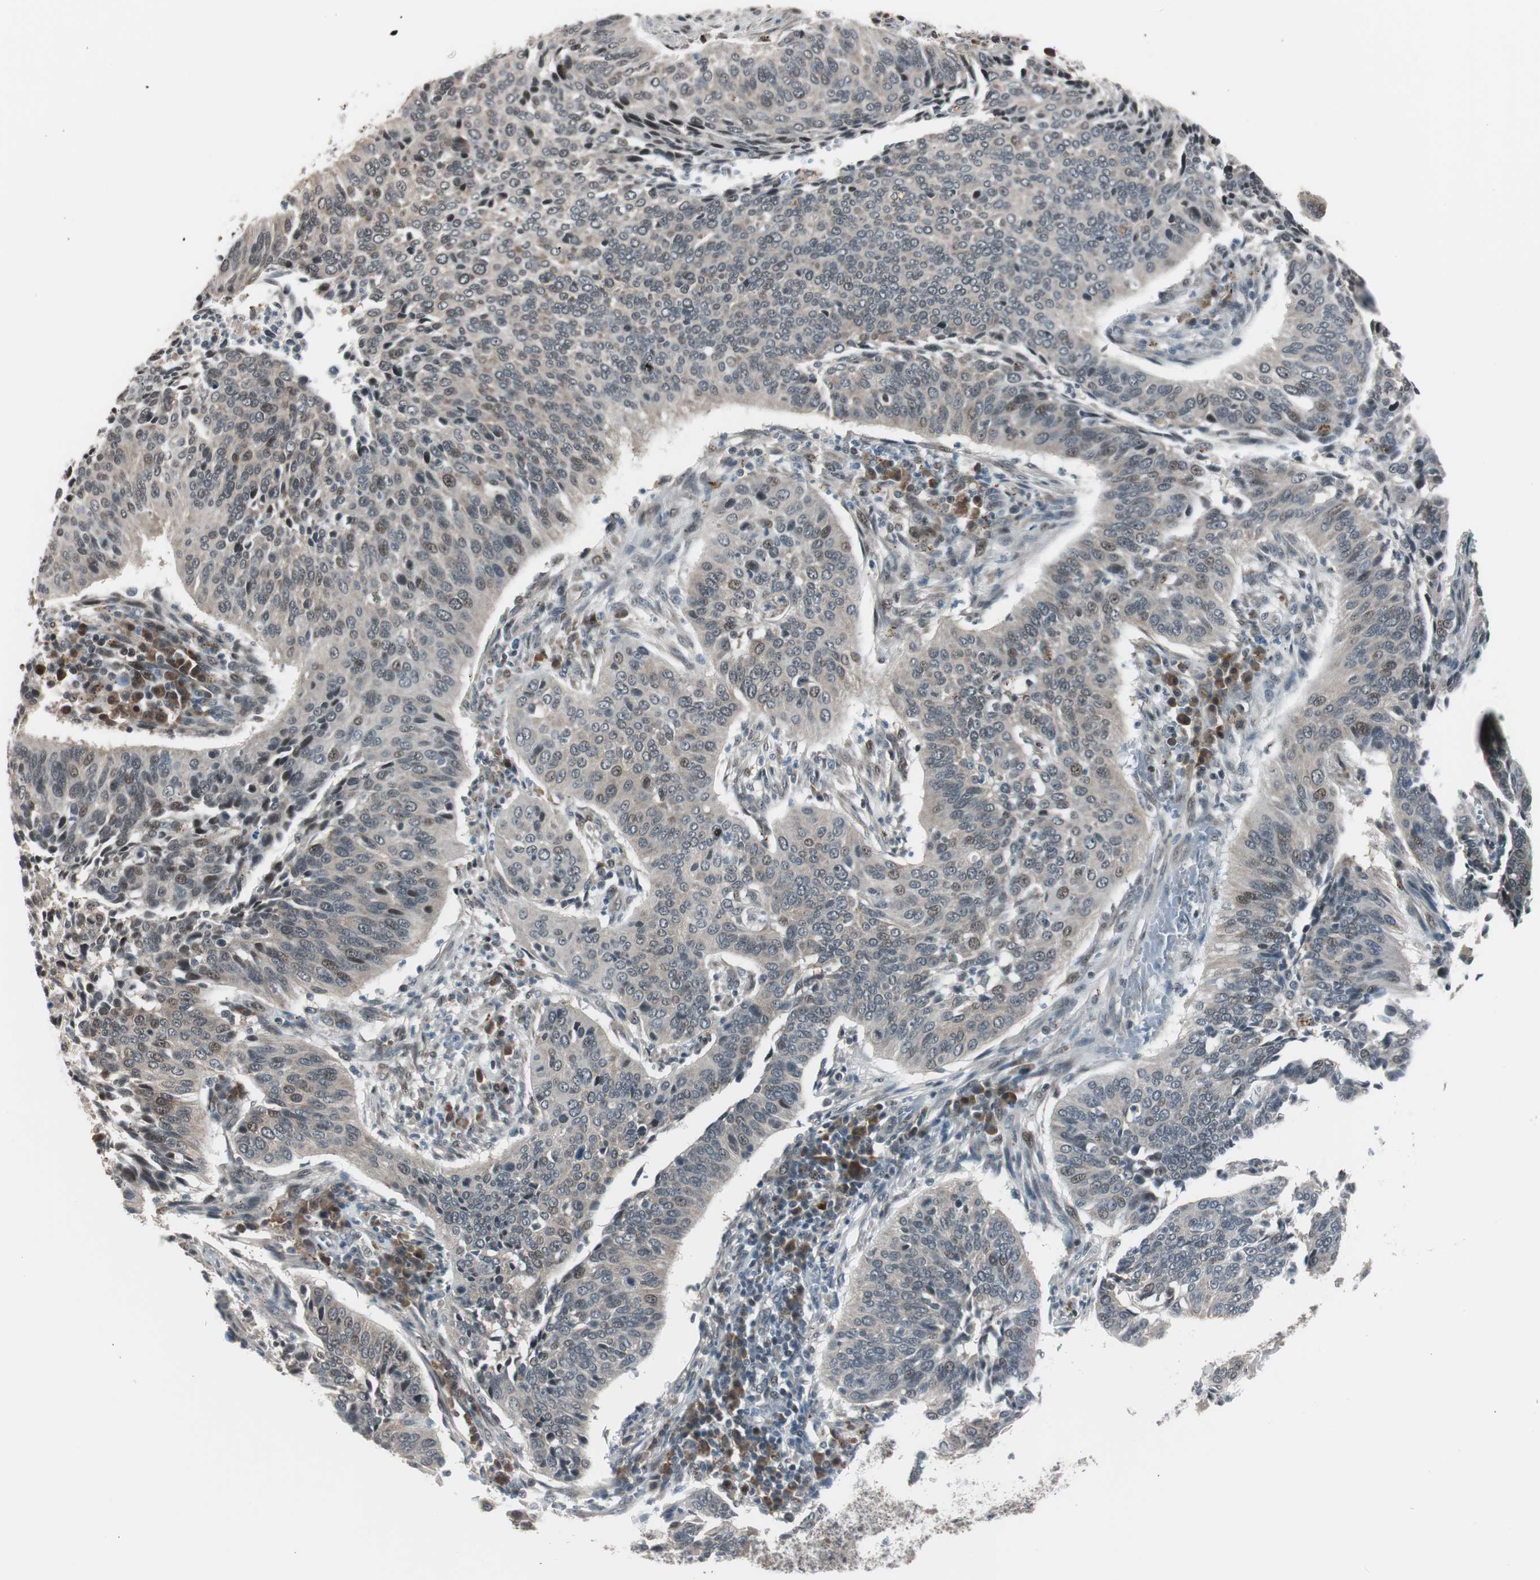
{"staining": {"intensity": "weak", "quantity": "25%-75%", "location": "cytoplasmic/membranous,nuclear"}, "tissue": "cervical cancer", "cell_type": "Tumor cells", "image_type": "cancer", "snomed": [{"axis": "morphology", "description": "Squamous cell carcinoma, NOS"}, {"axis": "topography", "description": "Cervix"}], "caption": "Immunohistochemical staining of squamous cell carcinoma (cervical) exhibits low levels of weak cytoplasmic/membranous and nuclear protein expression in approximately 25%-75% of tumor cells.", "gene": "BOLA1", "patient": {"sex": "female", "age": 39}}